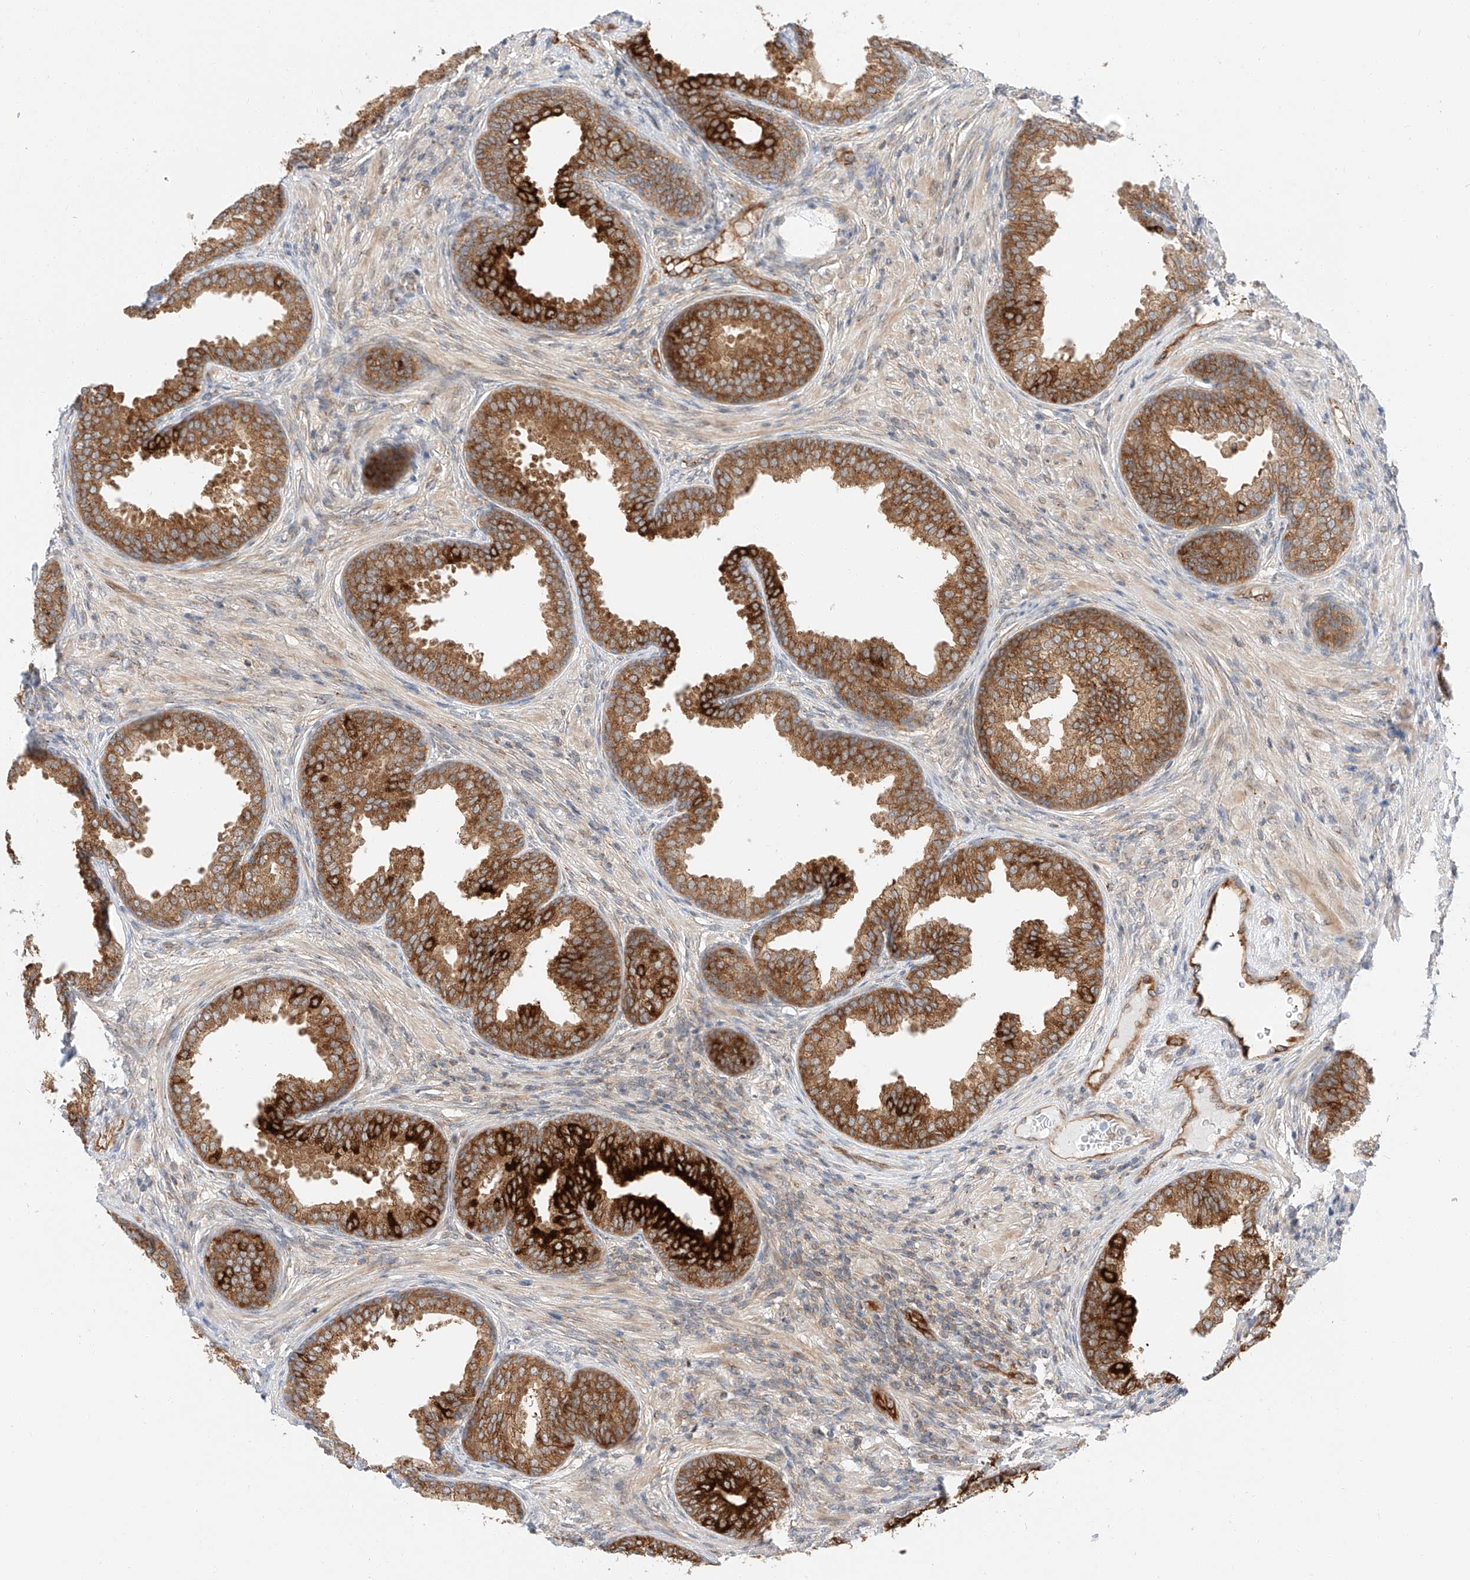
{"staining": {"intensity": "strong", "quantity": ">75%", "location": "cytoplasmic/membranous"}, "tissue": "prostate", "cell_type": "Glandular cells", "image_type": "normal", "snomed": [{"axis": "morphology", "description": "Normal tissue, NOS"}, {"axis": "topography", "description": "Prostate"}], "caption": "The photomicrograph shows immunohistochemical staining of normal prostate. There is strong cytoplasmic/membranous staining is identified in about >75% of glandular cells.", "gene": "CARMIL1", "patient": {"sex": "male", "age": 76}}